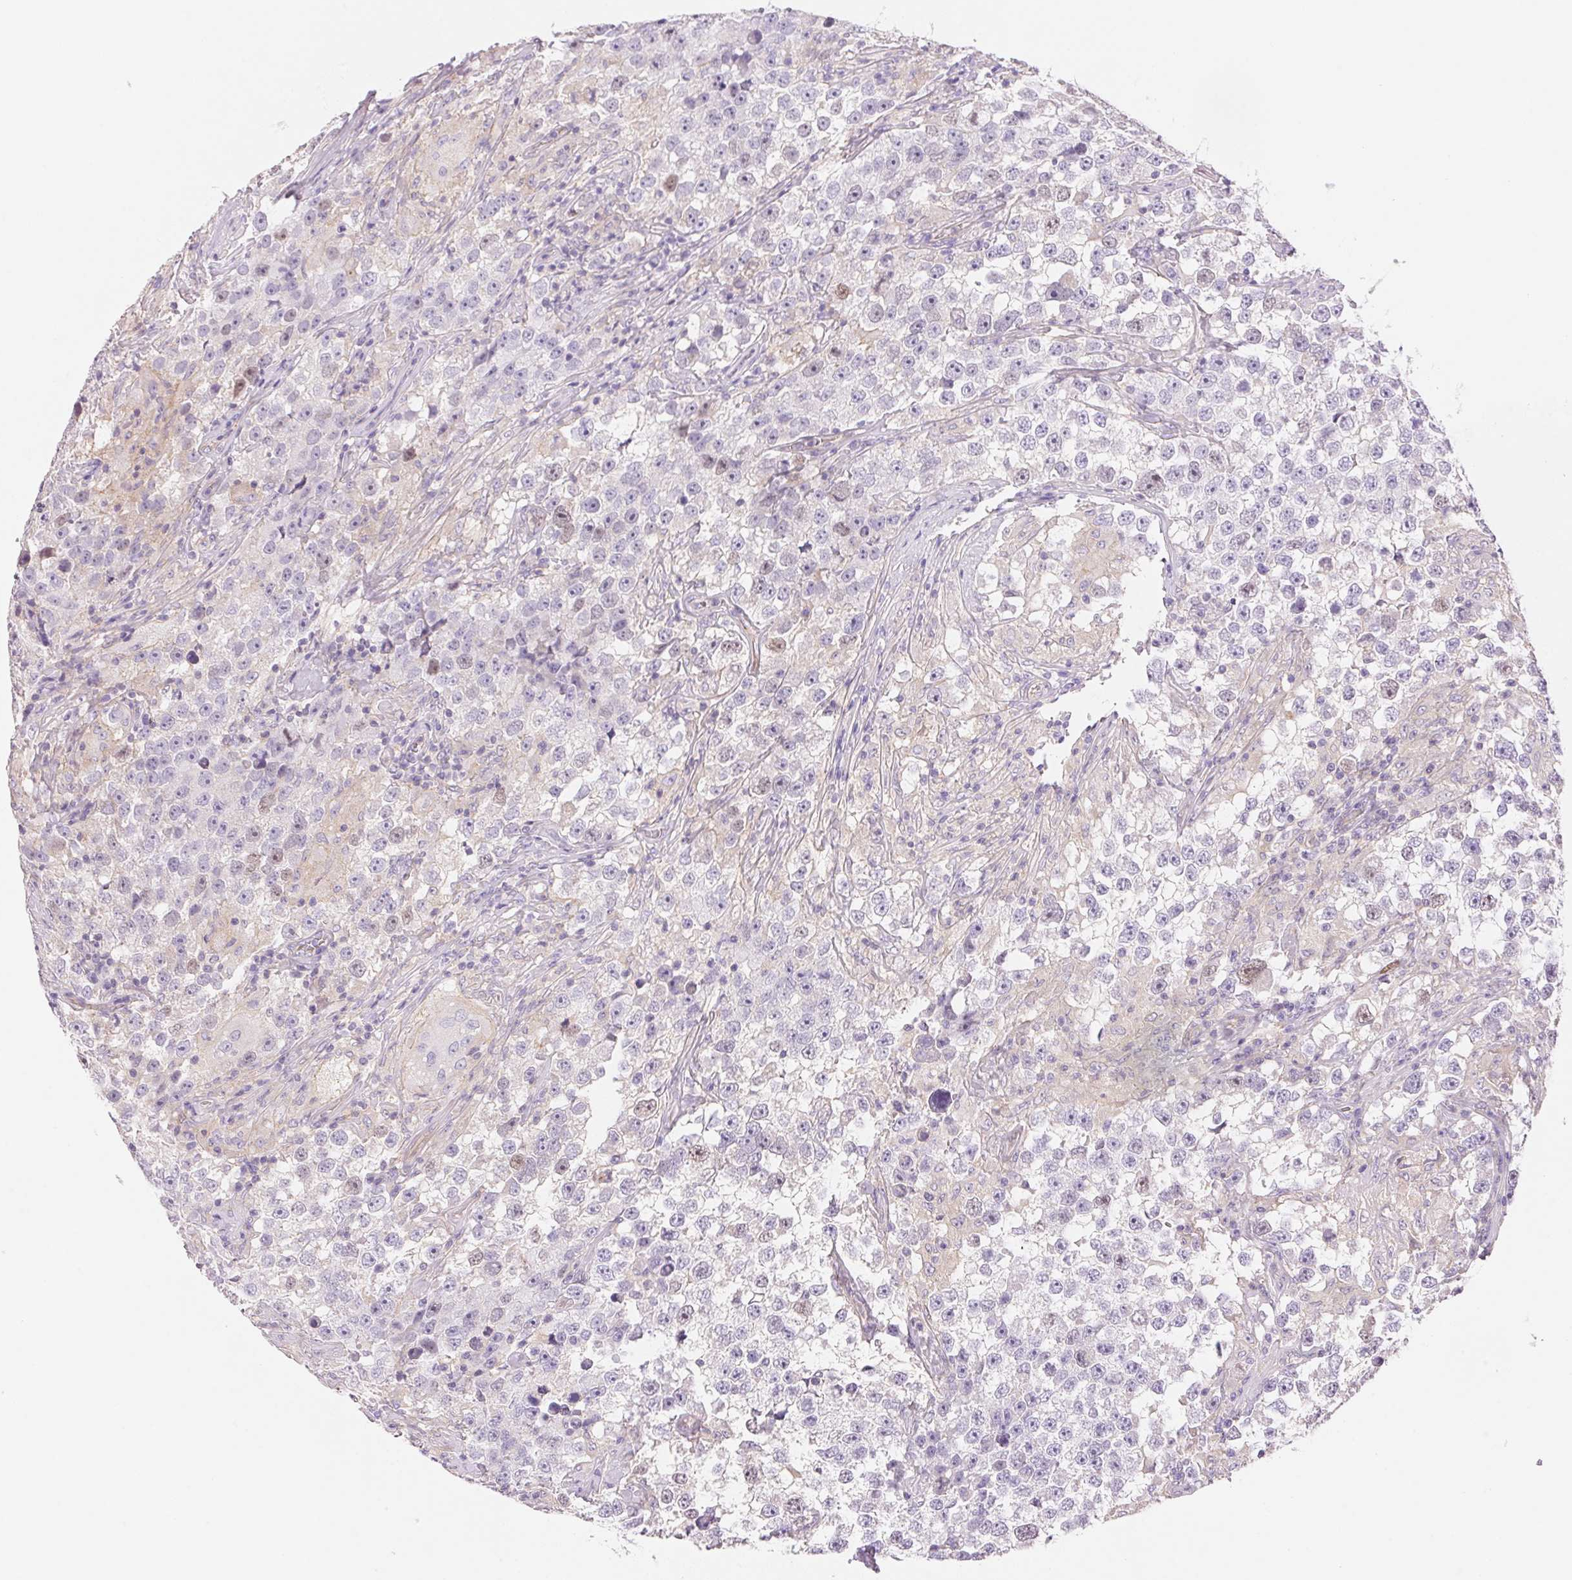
{"staining": {"intensity": "weak", "quantity": "<25%", "location": "nuclear"}, "tissue": "testis cancer", "cell_type": "Tumor cells", "image_type": "cancer", "snomed": [{"axis": "morphology", "description": "Seminoma, NOS"}, {"axis": "topography", "description": "Testis"}], "caption": "An immunohistochemistry (IHC) image of seminoma (testis) is shown. There is no staining in tumor cells of seminoma (testis).", "gene": "SMTN", "patient": {"sex": "male", "age": 46}}